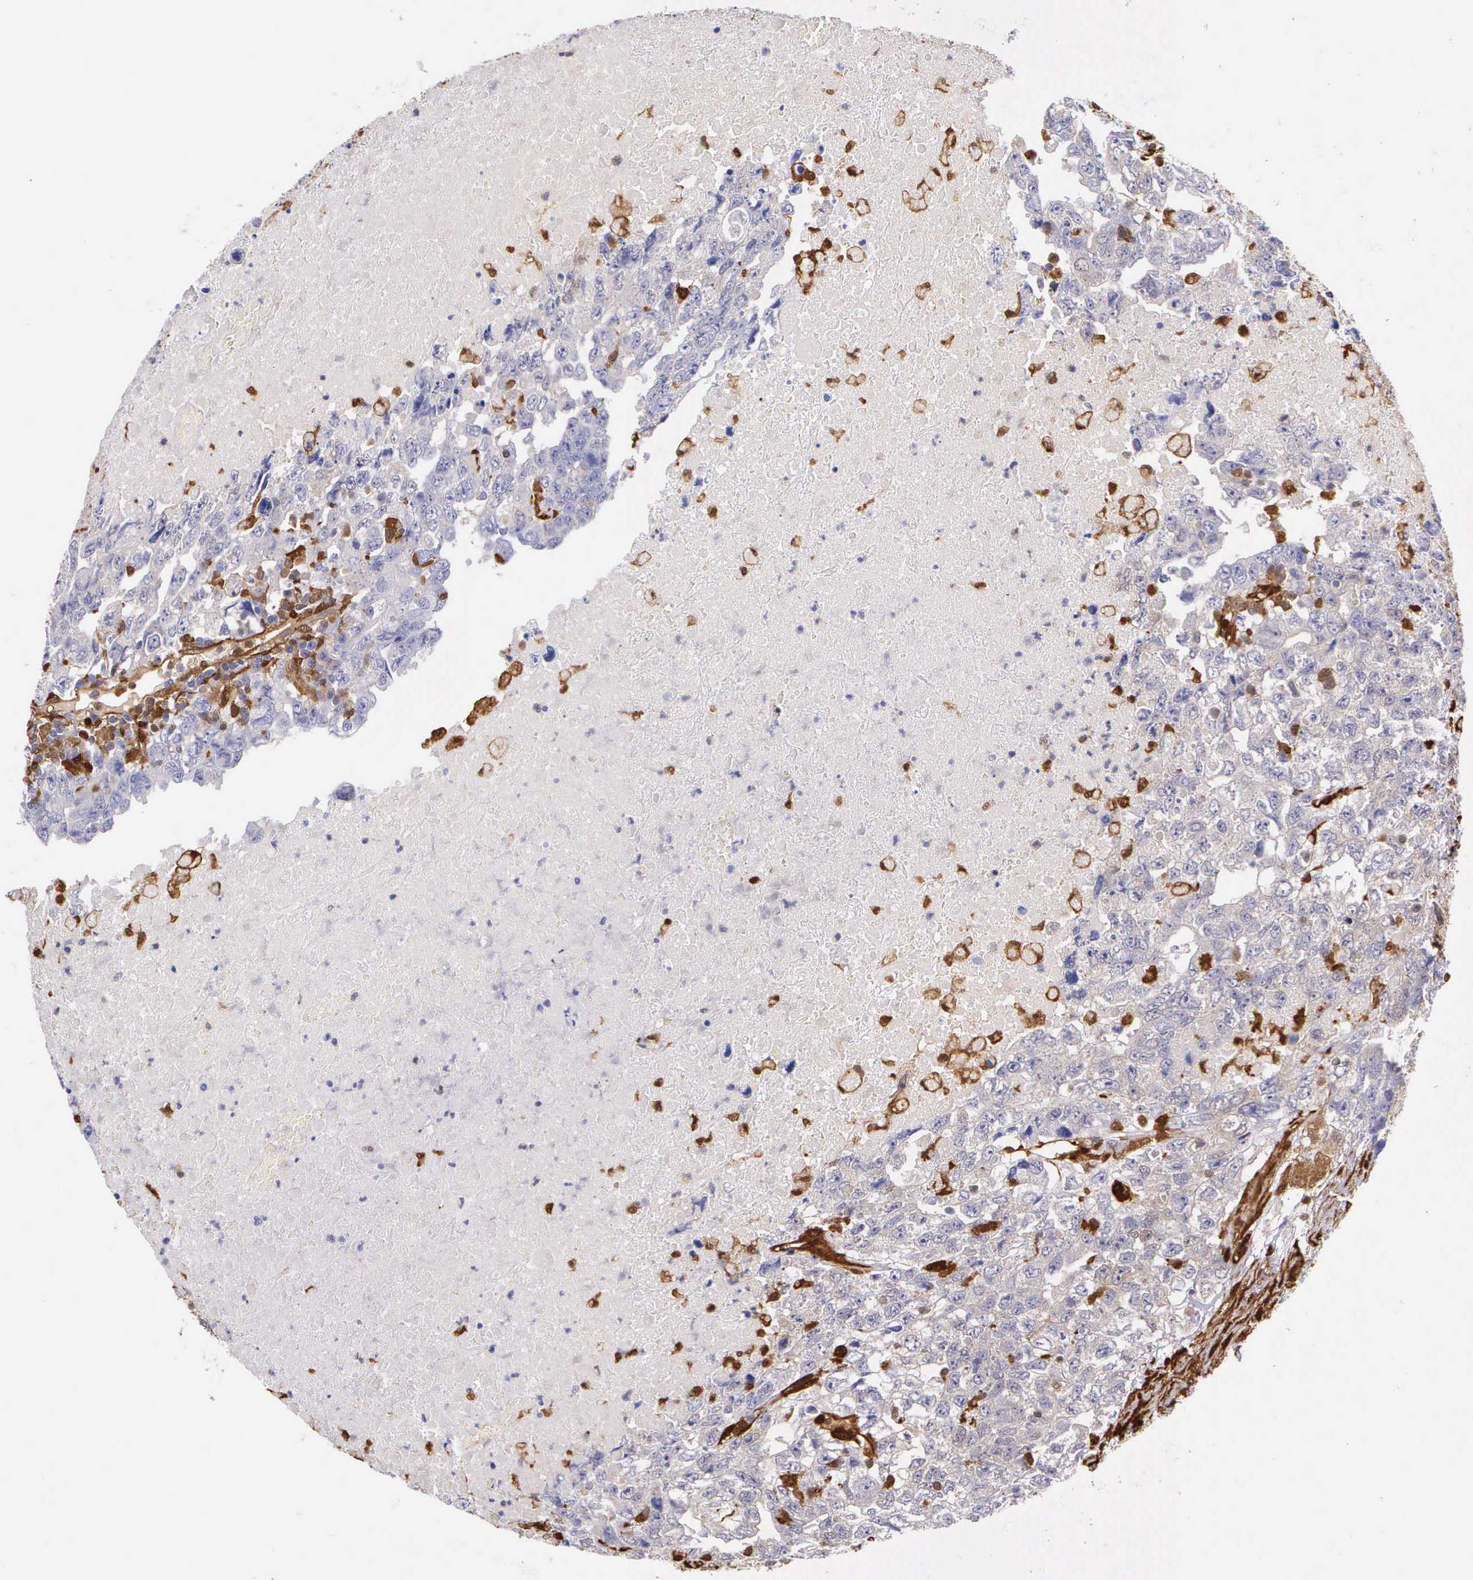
{"staining": {"intensity": "negative", "quantity": "none", "location": "none"}, "tissue": "testis cancer", "cell_type": "Tumor cells", "image_type": "cancer", "snomed": [{"axis": "morphology", "description": "Carcinoma, Embryonal, NOS"}, {"axis": "topography", "description": "Testis"}], "caption": "There is no significant staining in tumor cells of embryonal carcinoma (testis).", "gene": "LGALS1", "patient": {"sex": "male", "age": 36}}